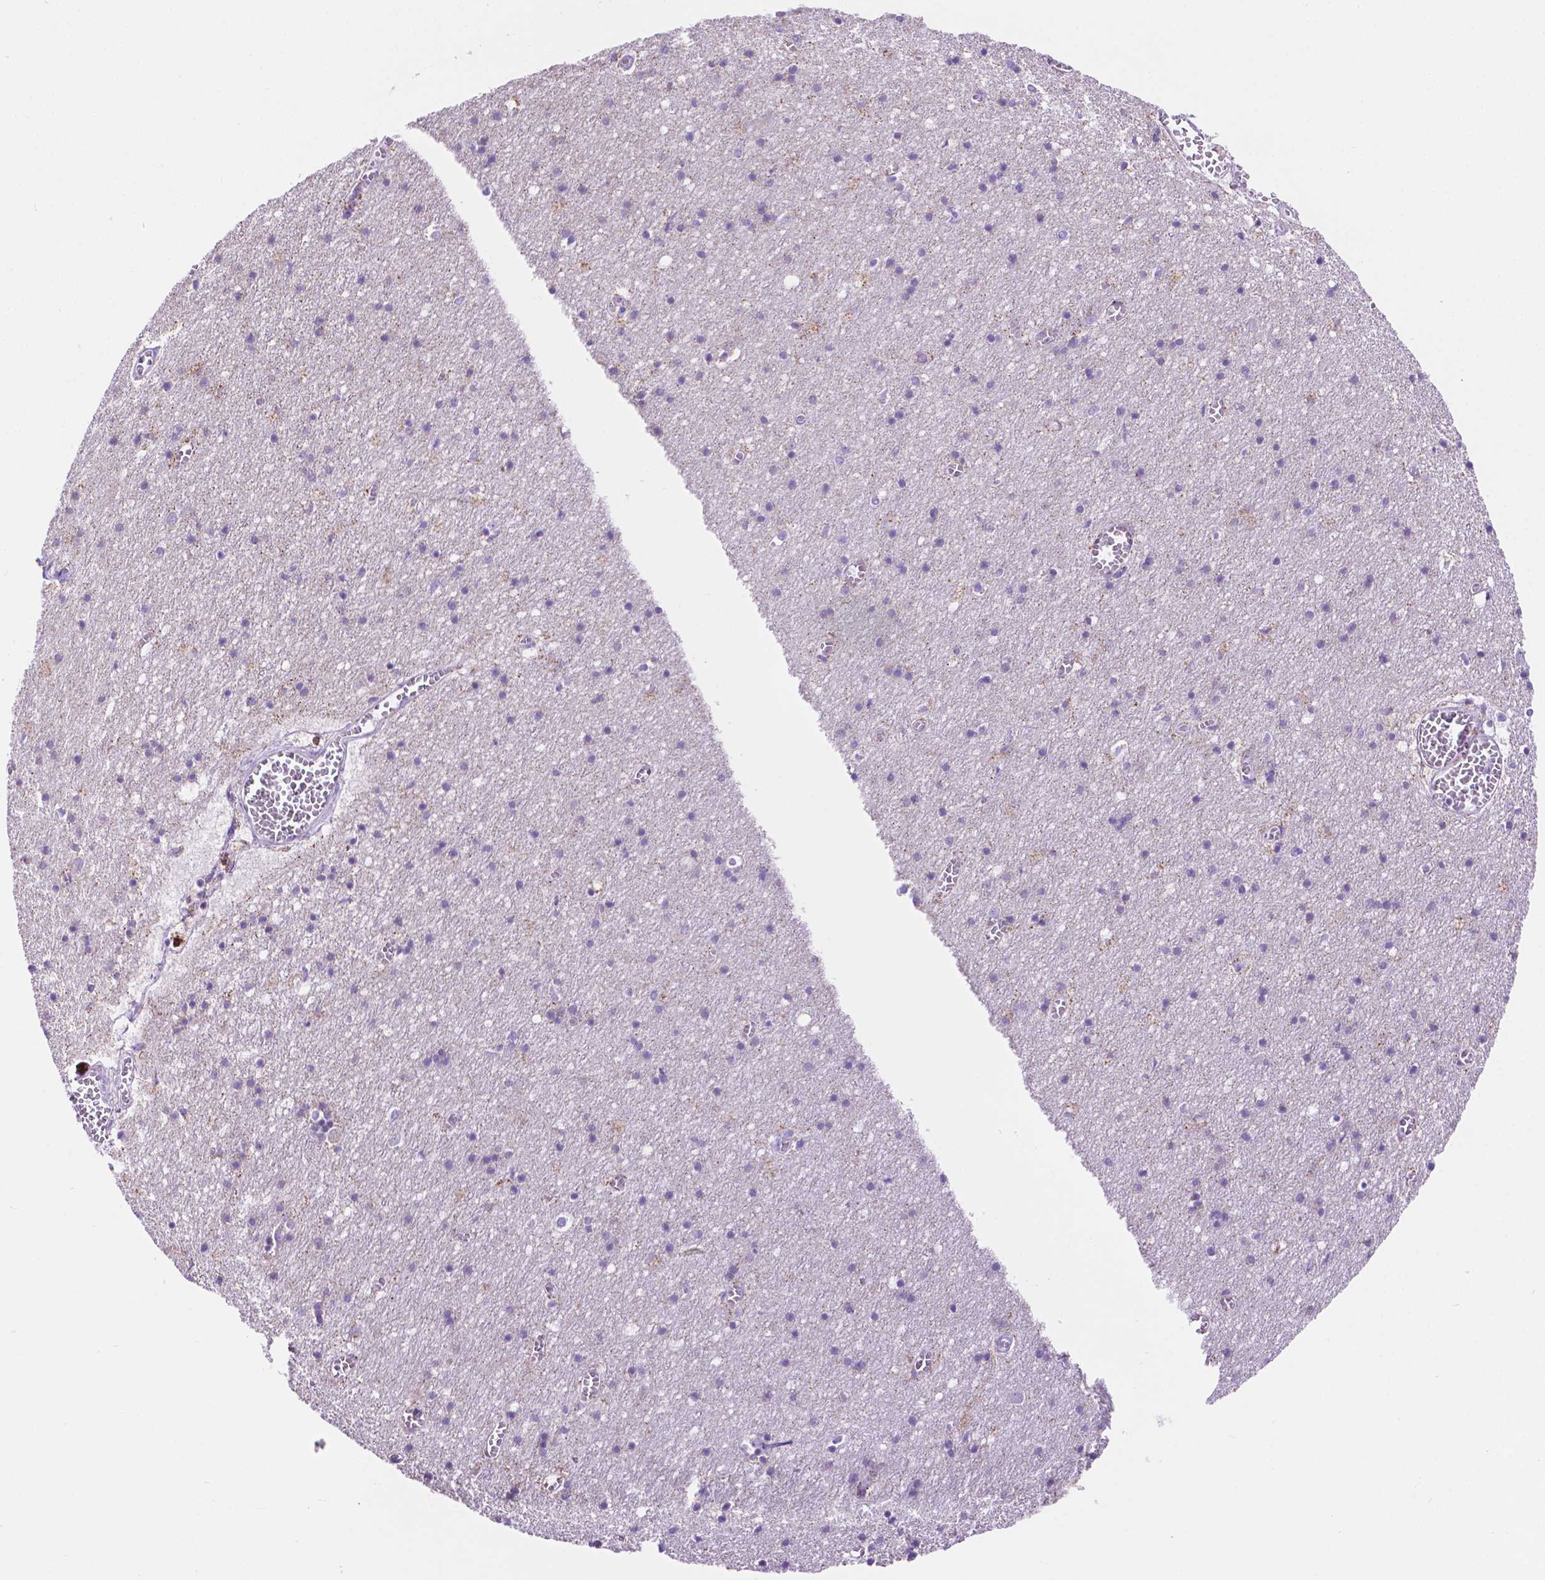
{"staining": {"intensity": "negative", "quantity": "none", "location": "none"}, "tissue": "cerebral cortex", "cell_type": "Endothelial cells", "image_type": "normal", "snomed": [{"axis": "morphology", "description": "Normal tissue, NOS"}, {"axis": "topography", "description": "Cerebral cortex"}], "caption": "Immunohistochemistry (IHC) image of normal human cerebral cortex stained for a protein (brown), which reveals no positivity in endothelial cells. (Stains: DAB (3,3'-diaminobenzidine) IHC with hematoxylin counter stain, Microscopy: brightfield microscopy at high magnification).", "gene": "GDPD5", "patient": {"sex": "male", "age": 70}}